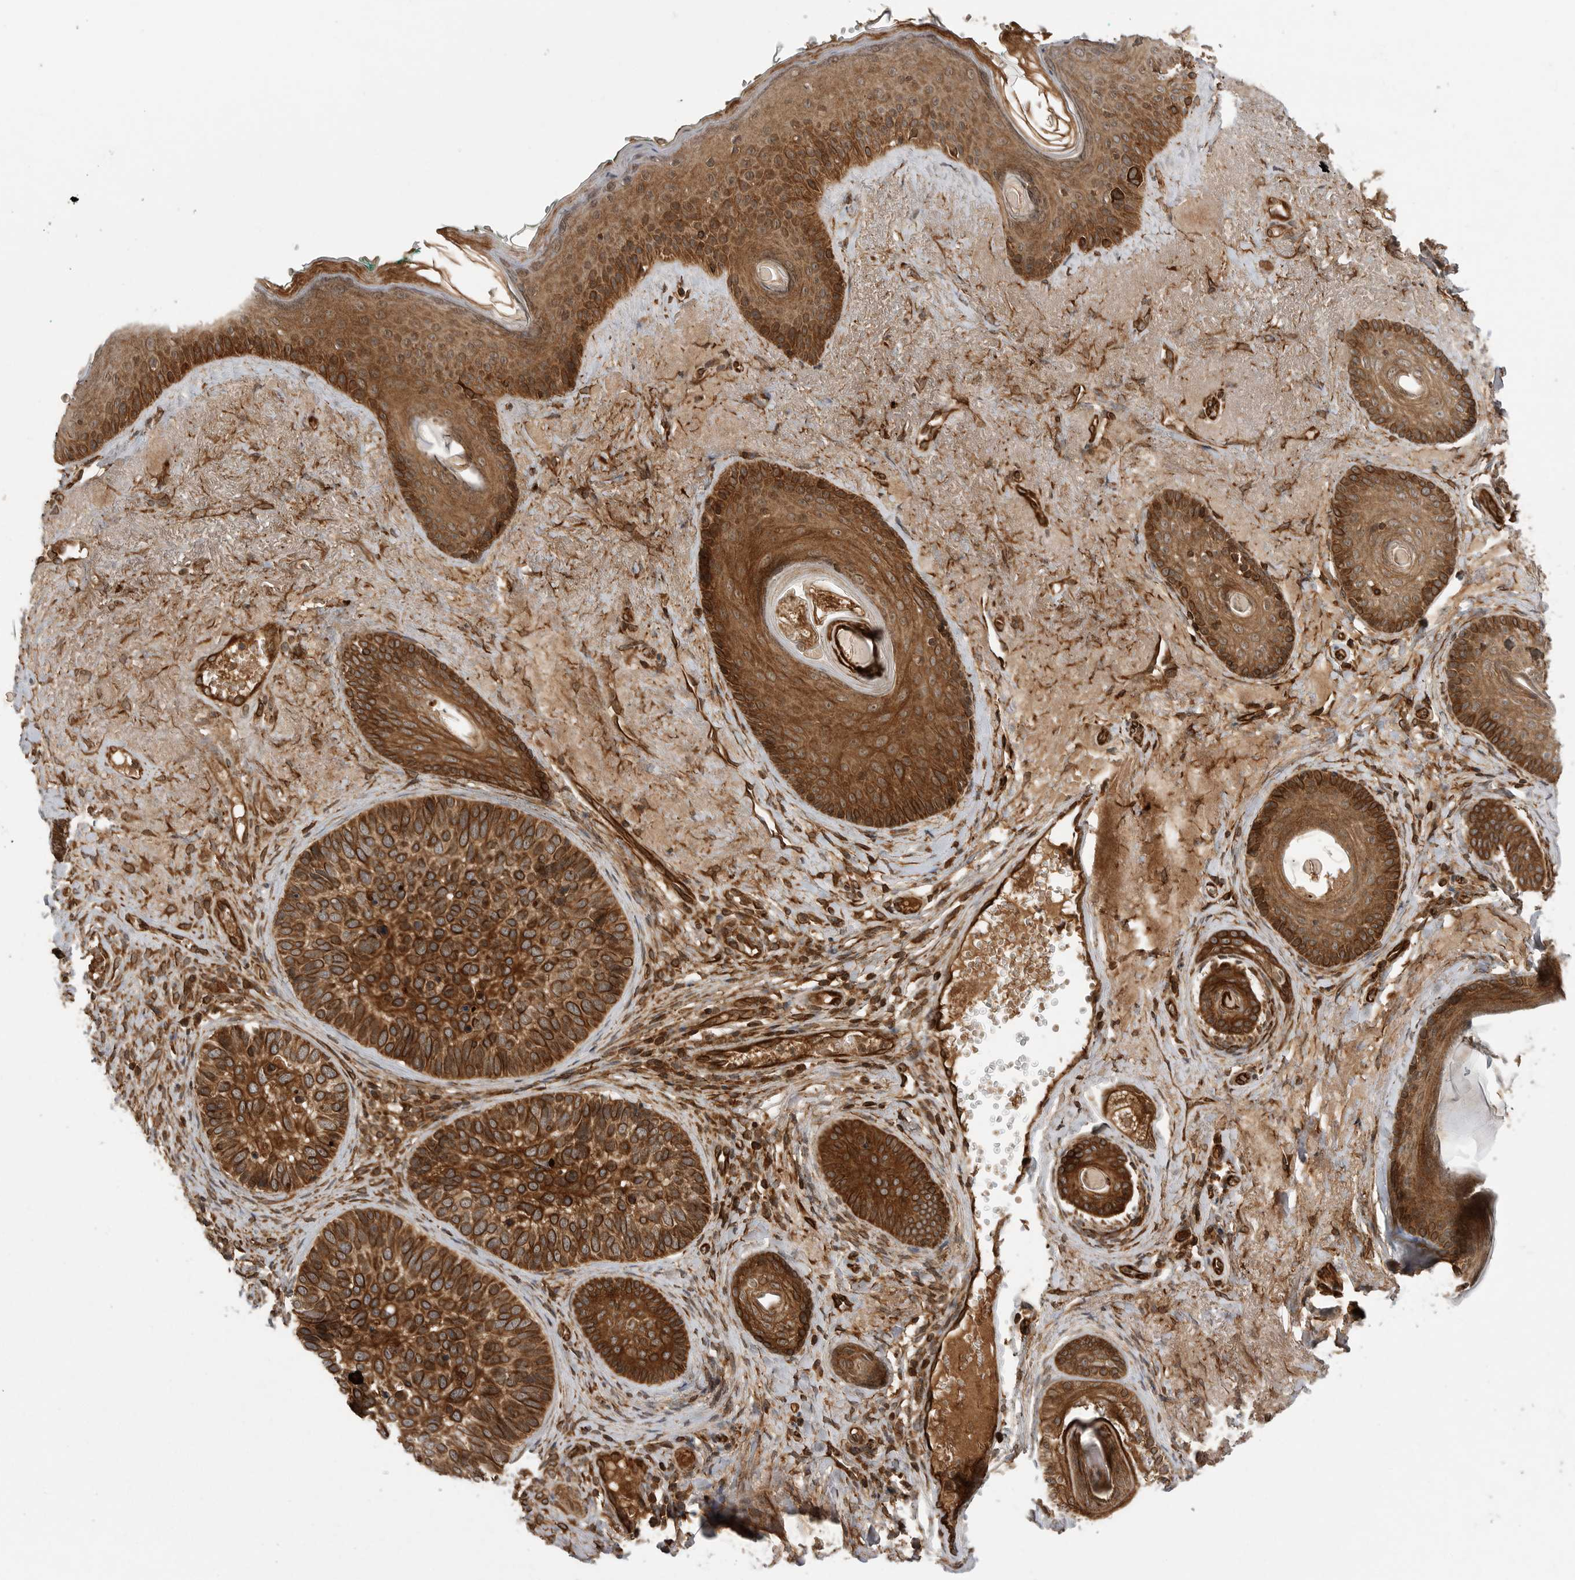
{"staining": {"intensity": "strong", "quantity": ">75%", "location": "cytoplasmic/membranous"}, "tissue": "skin cancer", "cell_type": "Tumor cells", "image_type": "cancer", "snomed": [{"axis": "morphology", "description": "Basal cell carcinoma"}, {"axis": "topography", "description": "Skin"}], "caption": "An immunohistochemistry photomicrograph of tumor tissue is shown. Protein staining in brown highlights strong cytoplasmic/membranous positivity in basal cell carcinoma (skin) within tumor cells.", "gene": "PRDX4", "patient": {"sex": "male", "age": 62}}